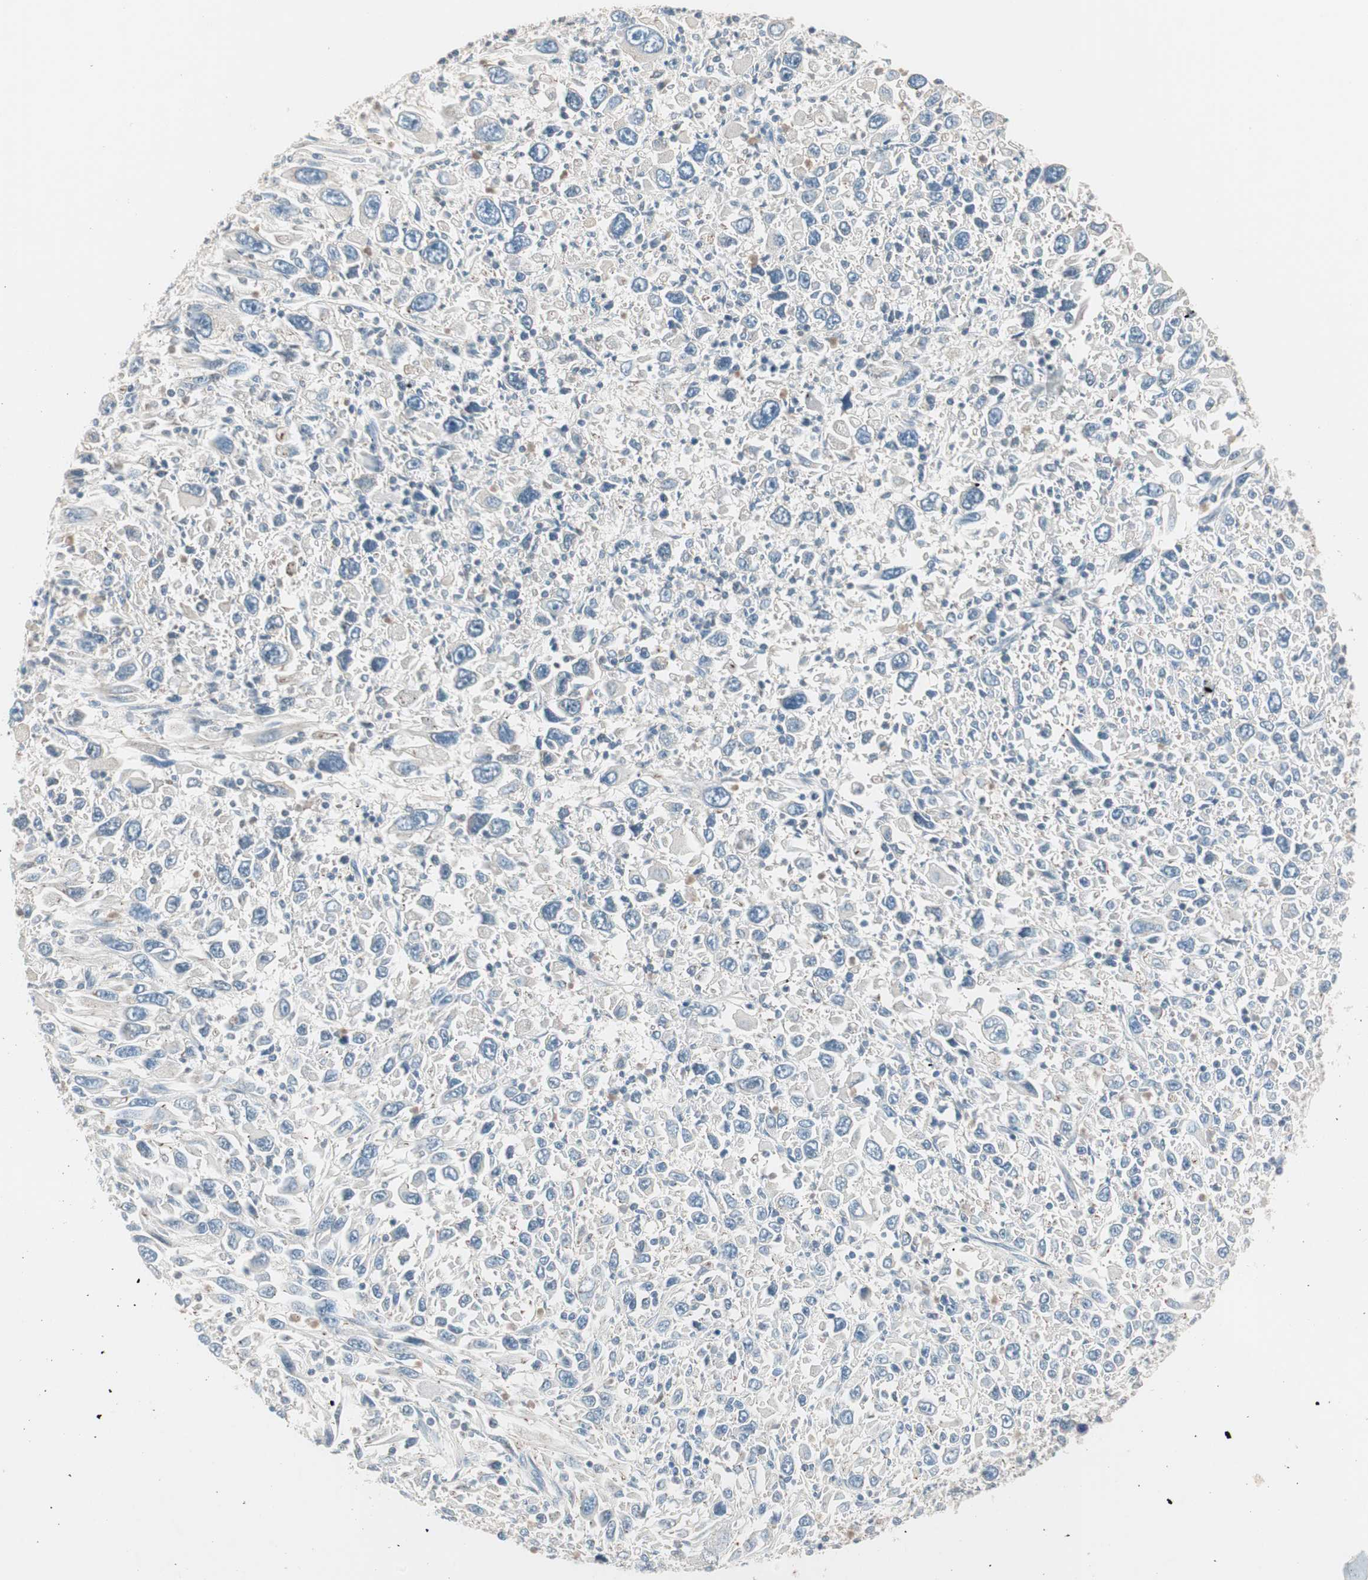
{"staining": {"intensity": "negative", "quantity": "none", "location": "none"}, "tissue": "melanoma", "cell_type": "Tumor cells", "image_type": "cancer", "snomed": [{"axis": "morphology", "description": "Malignant melanoma, Metastatic site"}, {"axis": "topography", "description": "Skin"}], "caption": "A micrograph of melanoma stained for a protein exhibits no brown staining in tumor cells. The staining was performed using DAB to visualize the protein expression in brown, while the nuclei were stained in blue with hematoxylin (Magnification: 20x).", "gene": "RAD54B", "patient": {"sex": "female", "age": 56}}